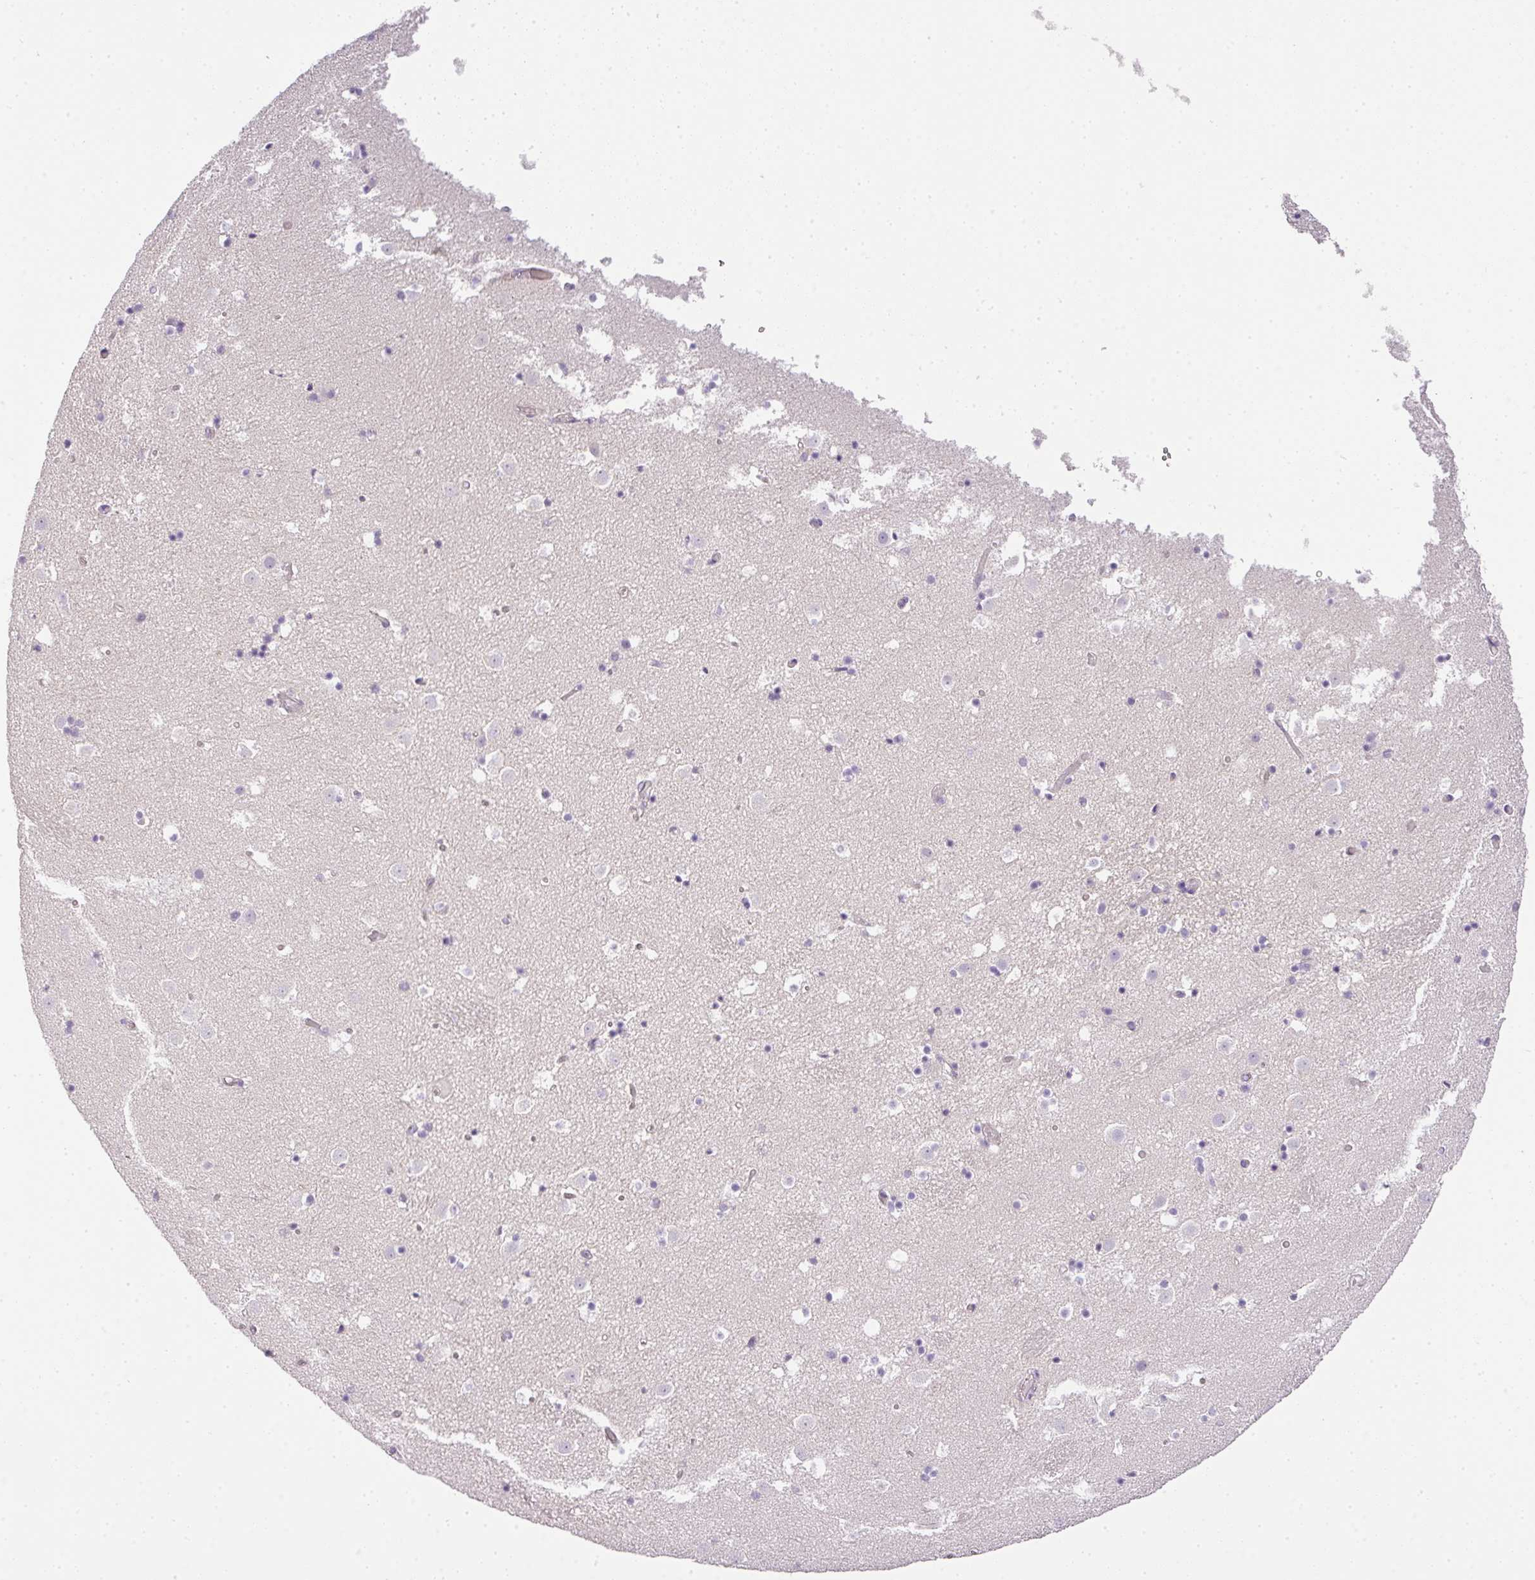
{"staining": {"intensity": "negative", "quantity": "none", "location": "none"}, "tissue": "caudate", "cell_type": "Glial cells", "image_type": "normal", "snomed": [{"axis": "morphology", "description": "Normal tissue, NOS"}, {"axis": "topography", "description": "Lateral ventricle wall"}], "caption": "Unremarkable caudate was stained to show a protein in brown. There is no significant positivity in glial cells. (DAB immunohistochemistry with hematoxylin counter stain).", "gene": "RAX2", "patient": {"sex": "male", "age": 25}}